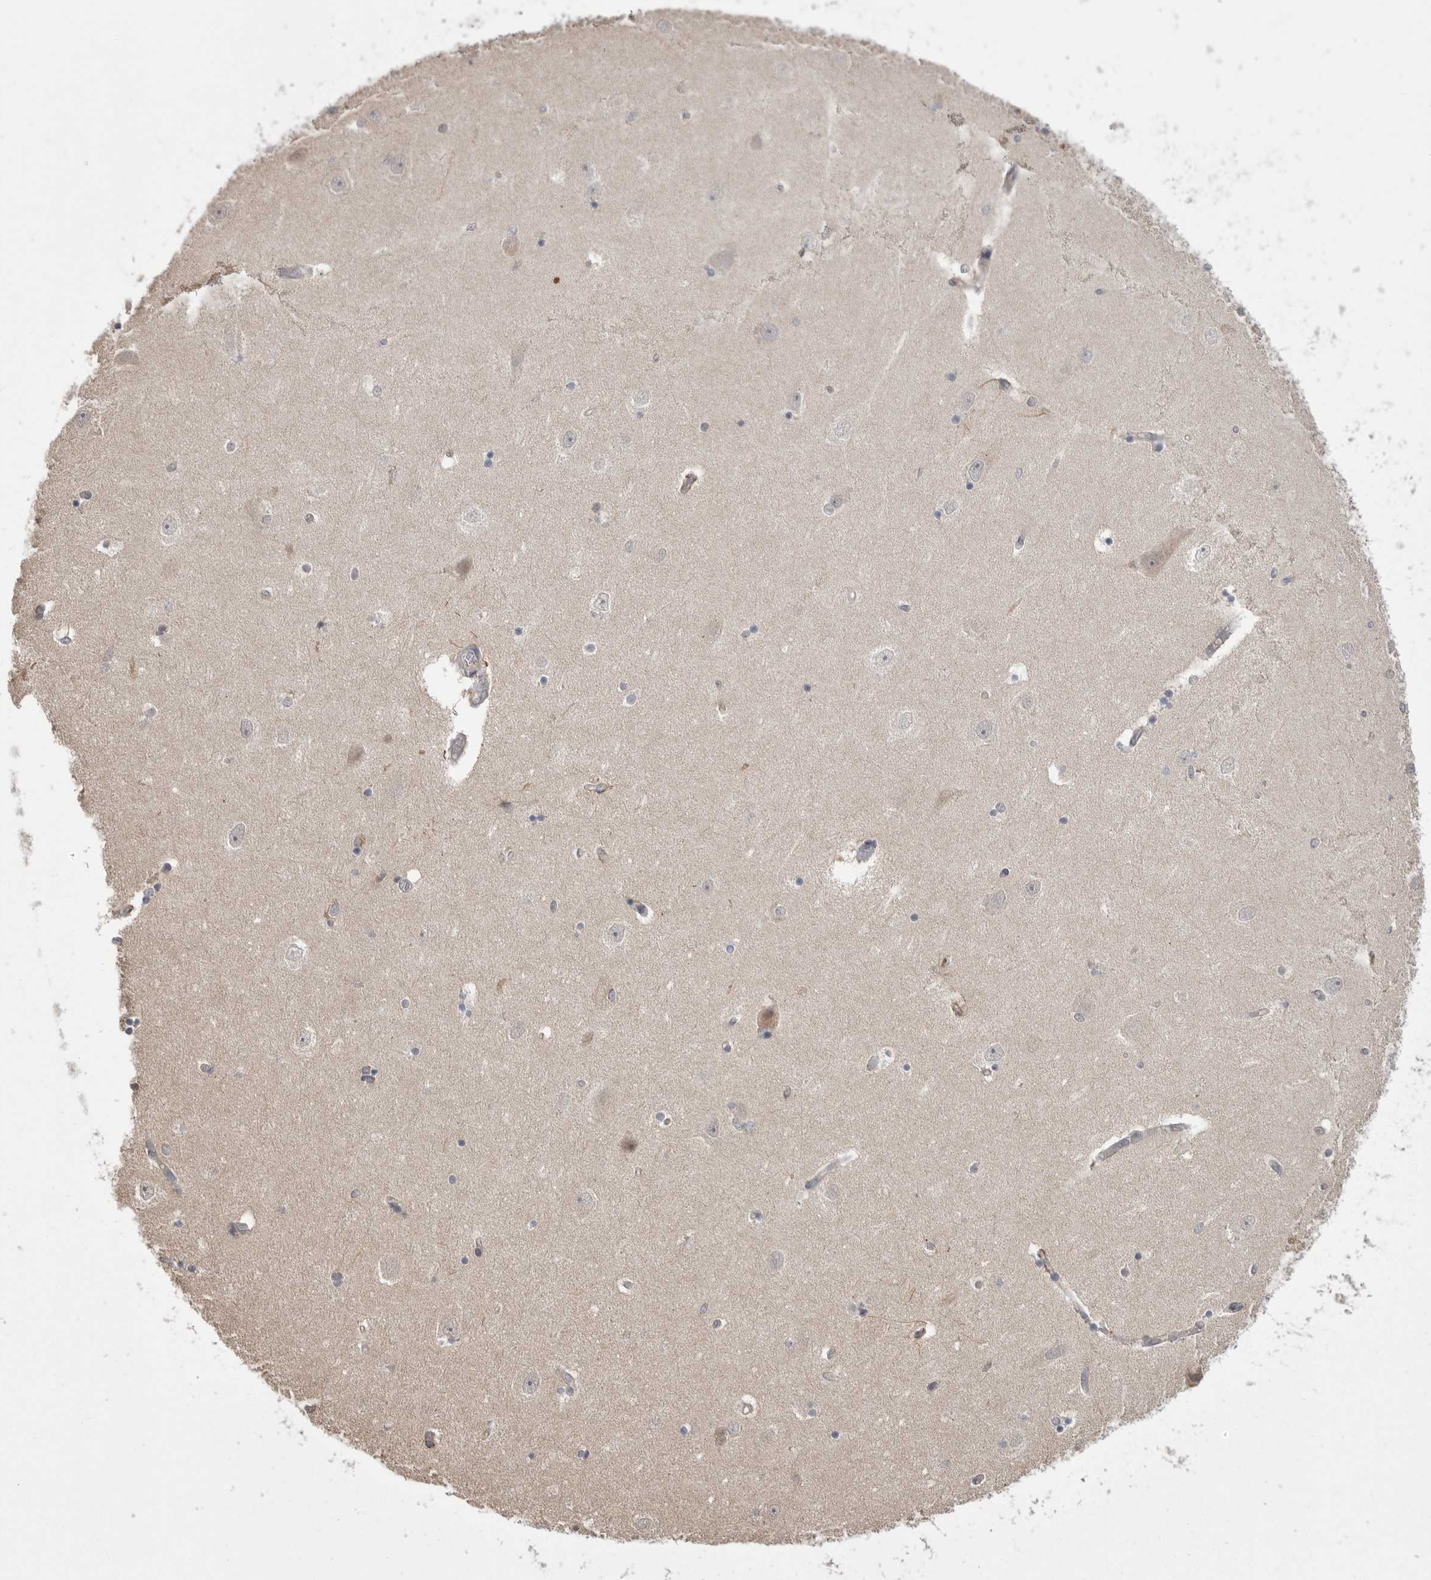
{"staining": {"intensity": "negative", "quantity": "none", "location": "none"}, "tissue": "hippocampus", "cell_type": "Glial cells", "image_type": "normal", "snomed": [{"axis": "morphology", "description": "Normal tissue, NOS"}, {"axis": "topography", "description": "Hippocampus"}], "caption": "An image of human hippocampus is negative for staining in glial cells. The staining was performed using DAB (3,3'-diaminobenzidine) to visualize the protein expression in brown, while the nuclei were stained in blue with hematoxylin (Magnification: 20x).", "gene": "TOP2A", "patient": {"sex": "female", "age": 54}}